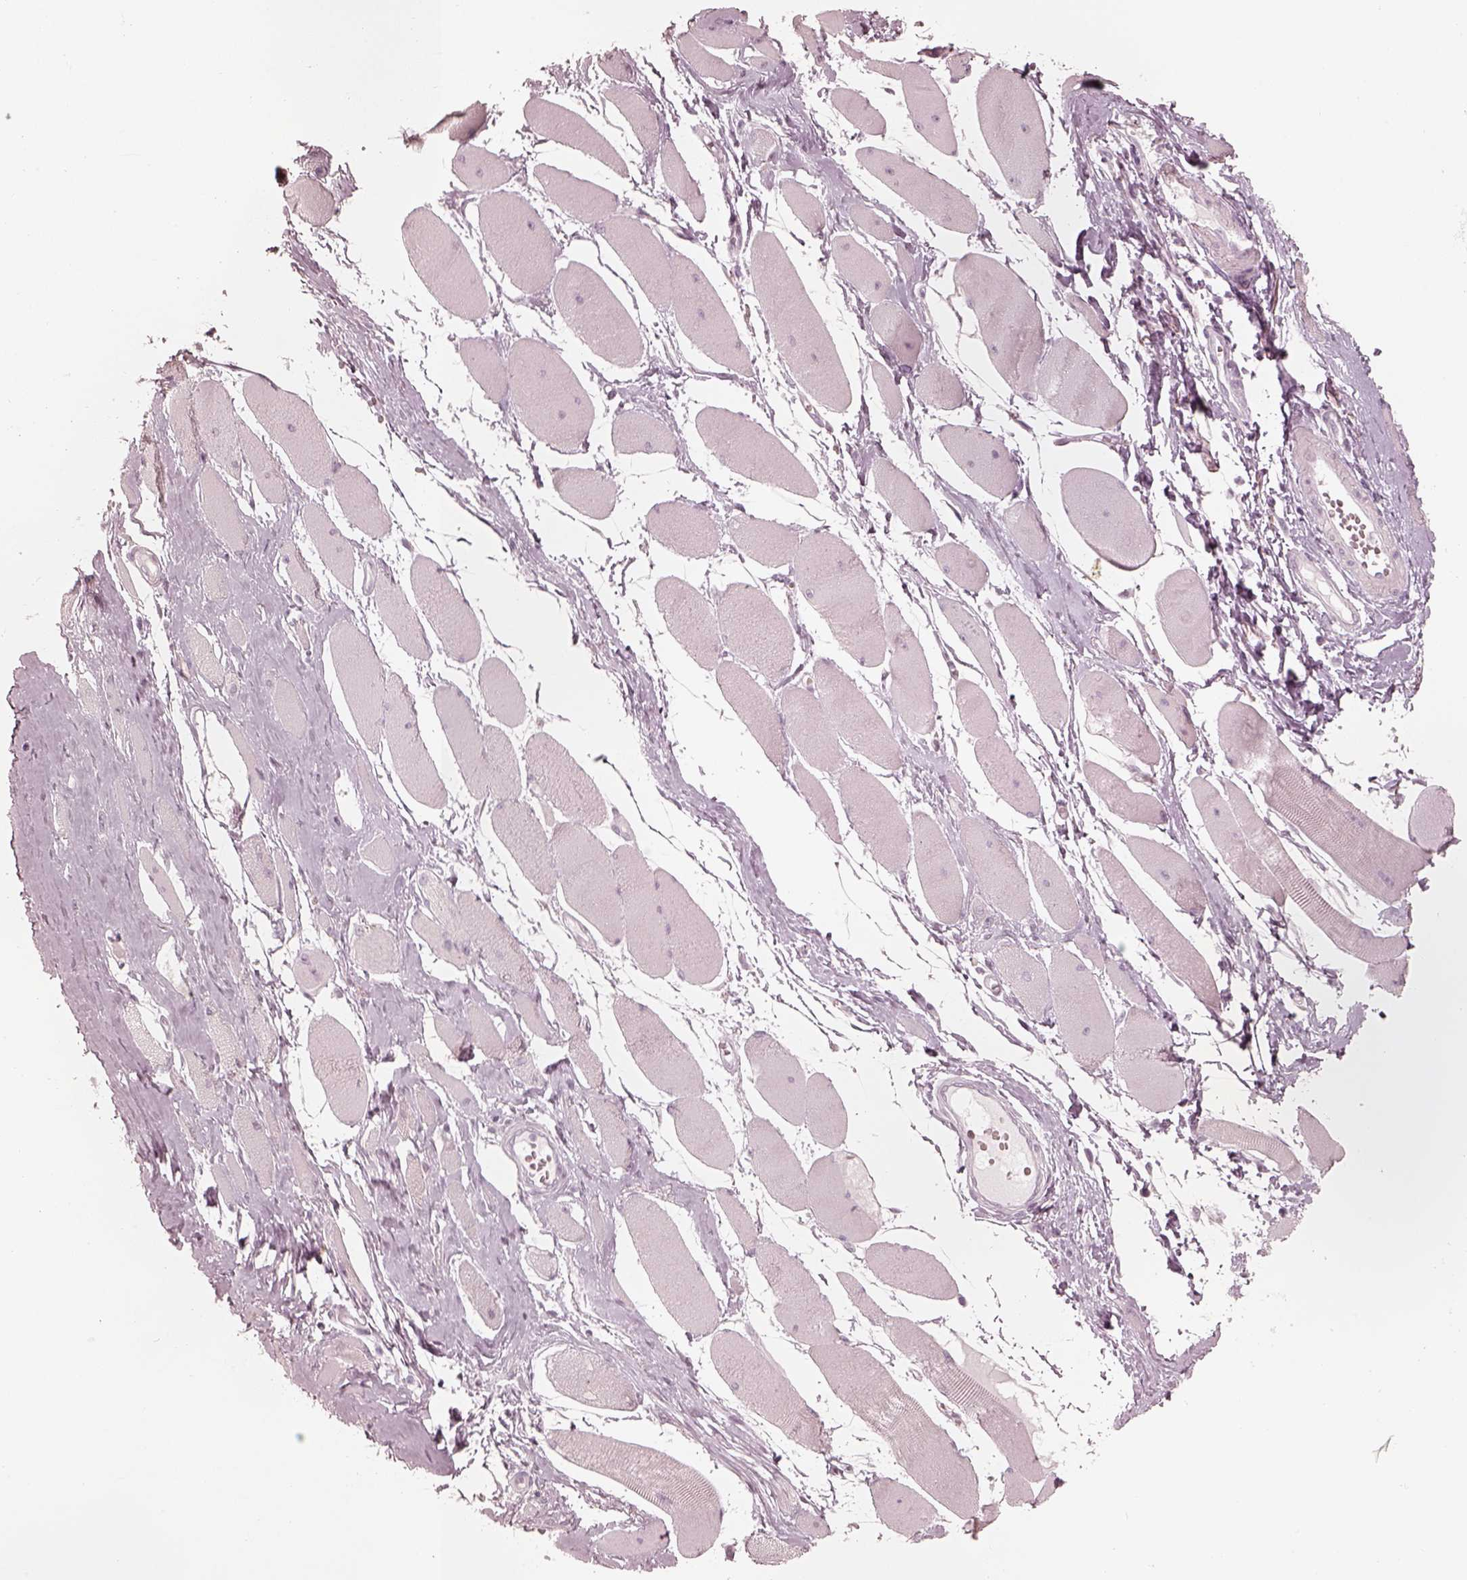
{"staining": {"intensity": "negative", "quantity": "none", "location": "none"}, "tissue": "skeletal muscle", "cell_type": "Myocytes", "image_type": "normal", "snomed": [{"axis": "morphology", "description": "Normal tissue, NOS"}, {"axis": "topography", "description": "Skeletal muscle"}], "caption": "Immunohistochemical staining of unremarkable skeletal muscle reveals no significant expression in myocytes.", "gene": "CALR3", "patient": {"sex": "female", "age": 75}}